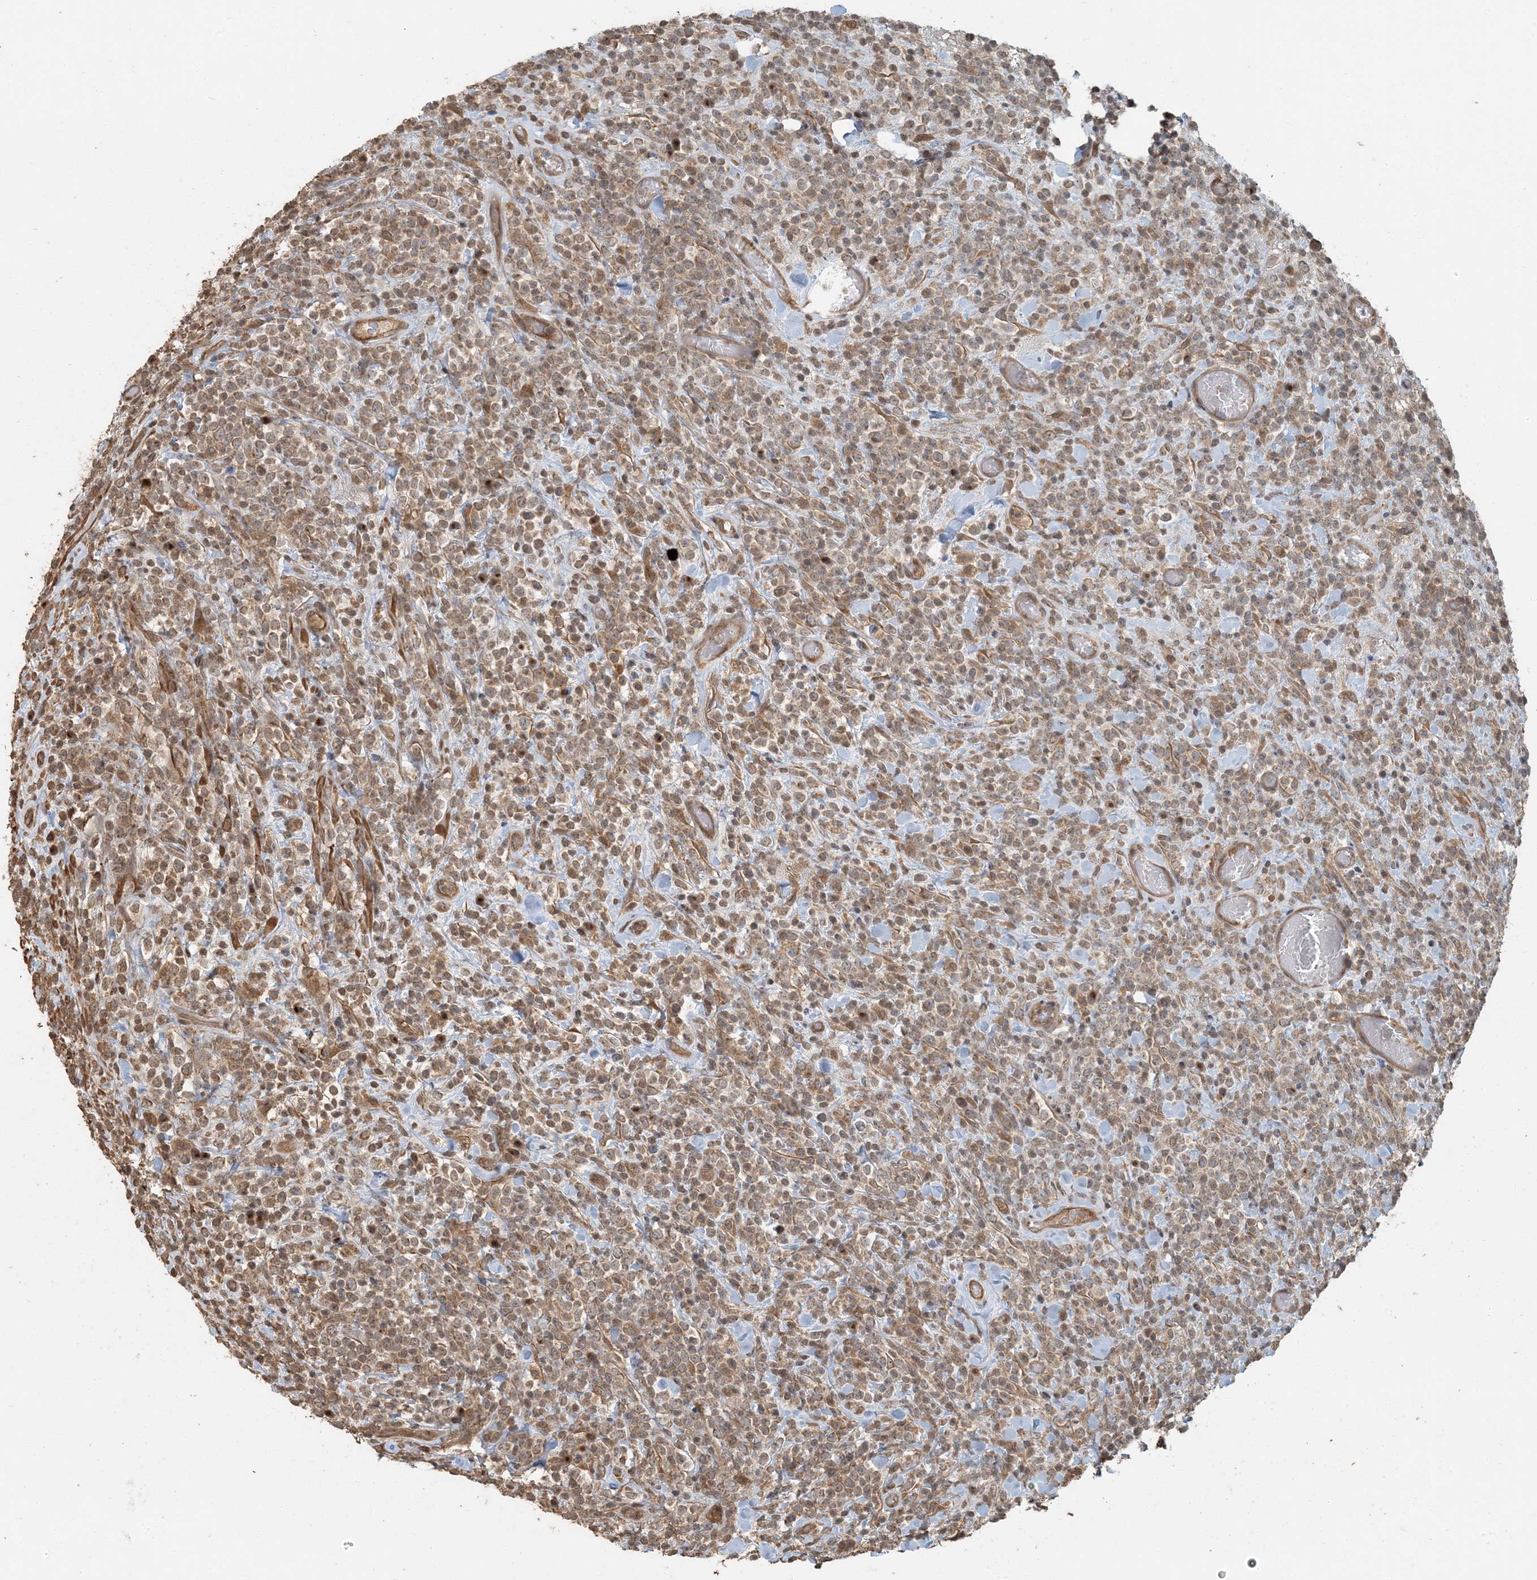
{"staining": {"intensity": "moderate", "quantity": ">75%", "location": "cytoplasmic/membranous"}, "tissue": "lymphoma", "cell_type": "Tumor cells", "image_type": "cancer", "snomed": [{"axis": "morphology", "description": "Malignant lymphoma, non-Hodgkin's type, High grade"}, {"axis": "topography", "description": "Colon"}], "caption": "Immunohistochemical staining of human malignant lymphoma, non-Hodgkin's type (high-grade) displays moderate cytoplasmic/membranous protein positivity in approximately >75% of tumor cells.", "gene": "AK9", "patient": {"sex": "female", "age": 53}}